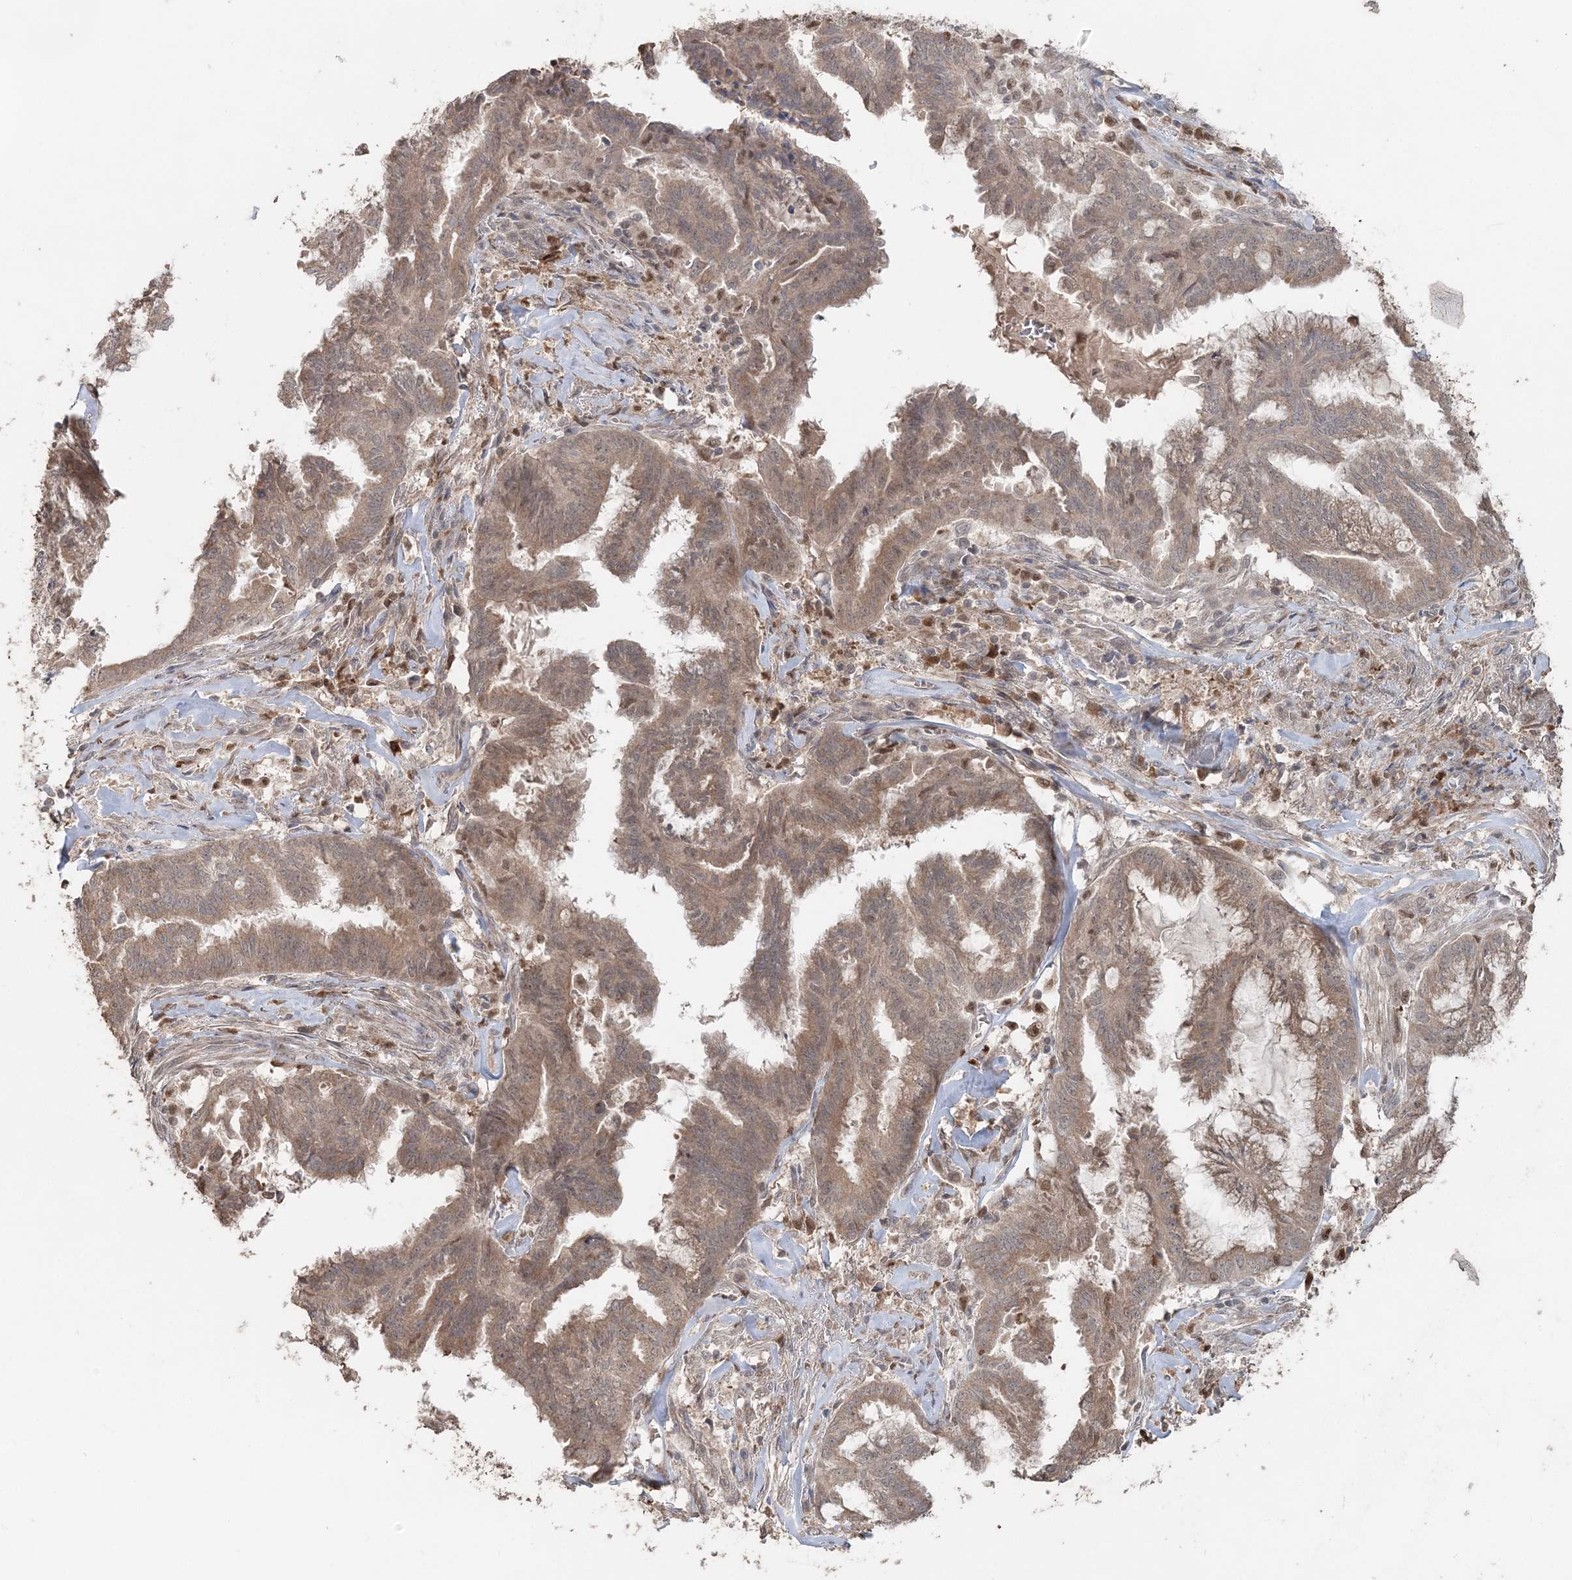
{"staining": {"intensity": "weak", "quantity": ">75%", "location": "cytoplasmic/membranous,nuclear"}, "tissue": "endometrial cancer", "cell_type": "Tumor cells", "image_type": "cancer", "snomed": [{"axis": "morphology", "description": "Adenocarcinoma, NOS"}, {"axis": "topography", "description": "Endometrium"}], "caption": "Adenocarcinoma (endometrial) stained with immunohistochemistry (IHC) shows weak cytoplasmic/membranous and nuclear positivity in approximately >75% of tumor cells. (Stains: DAB (3,3'-diaminobenzidine) in brown, nuclei in blue, Microscopy: brightfield microscopy at high magnification).", "gene": "SLU7", "patient": {"sex": "female", "age": 86}}